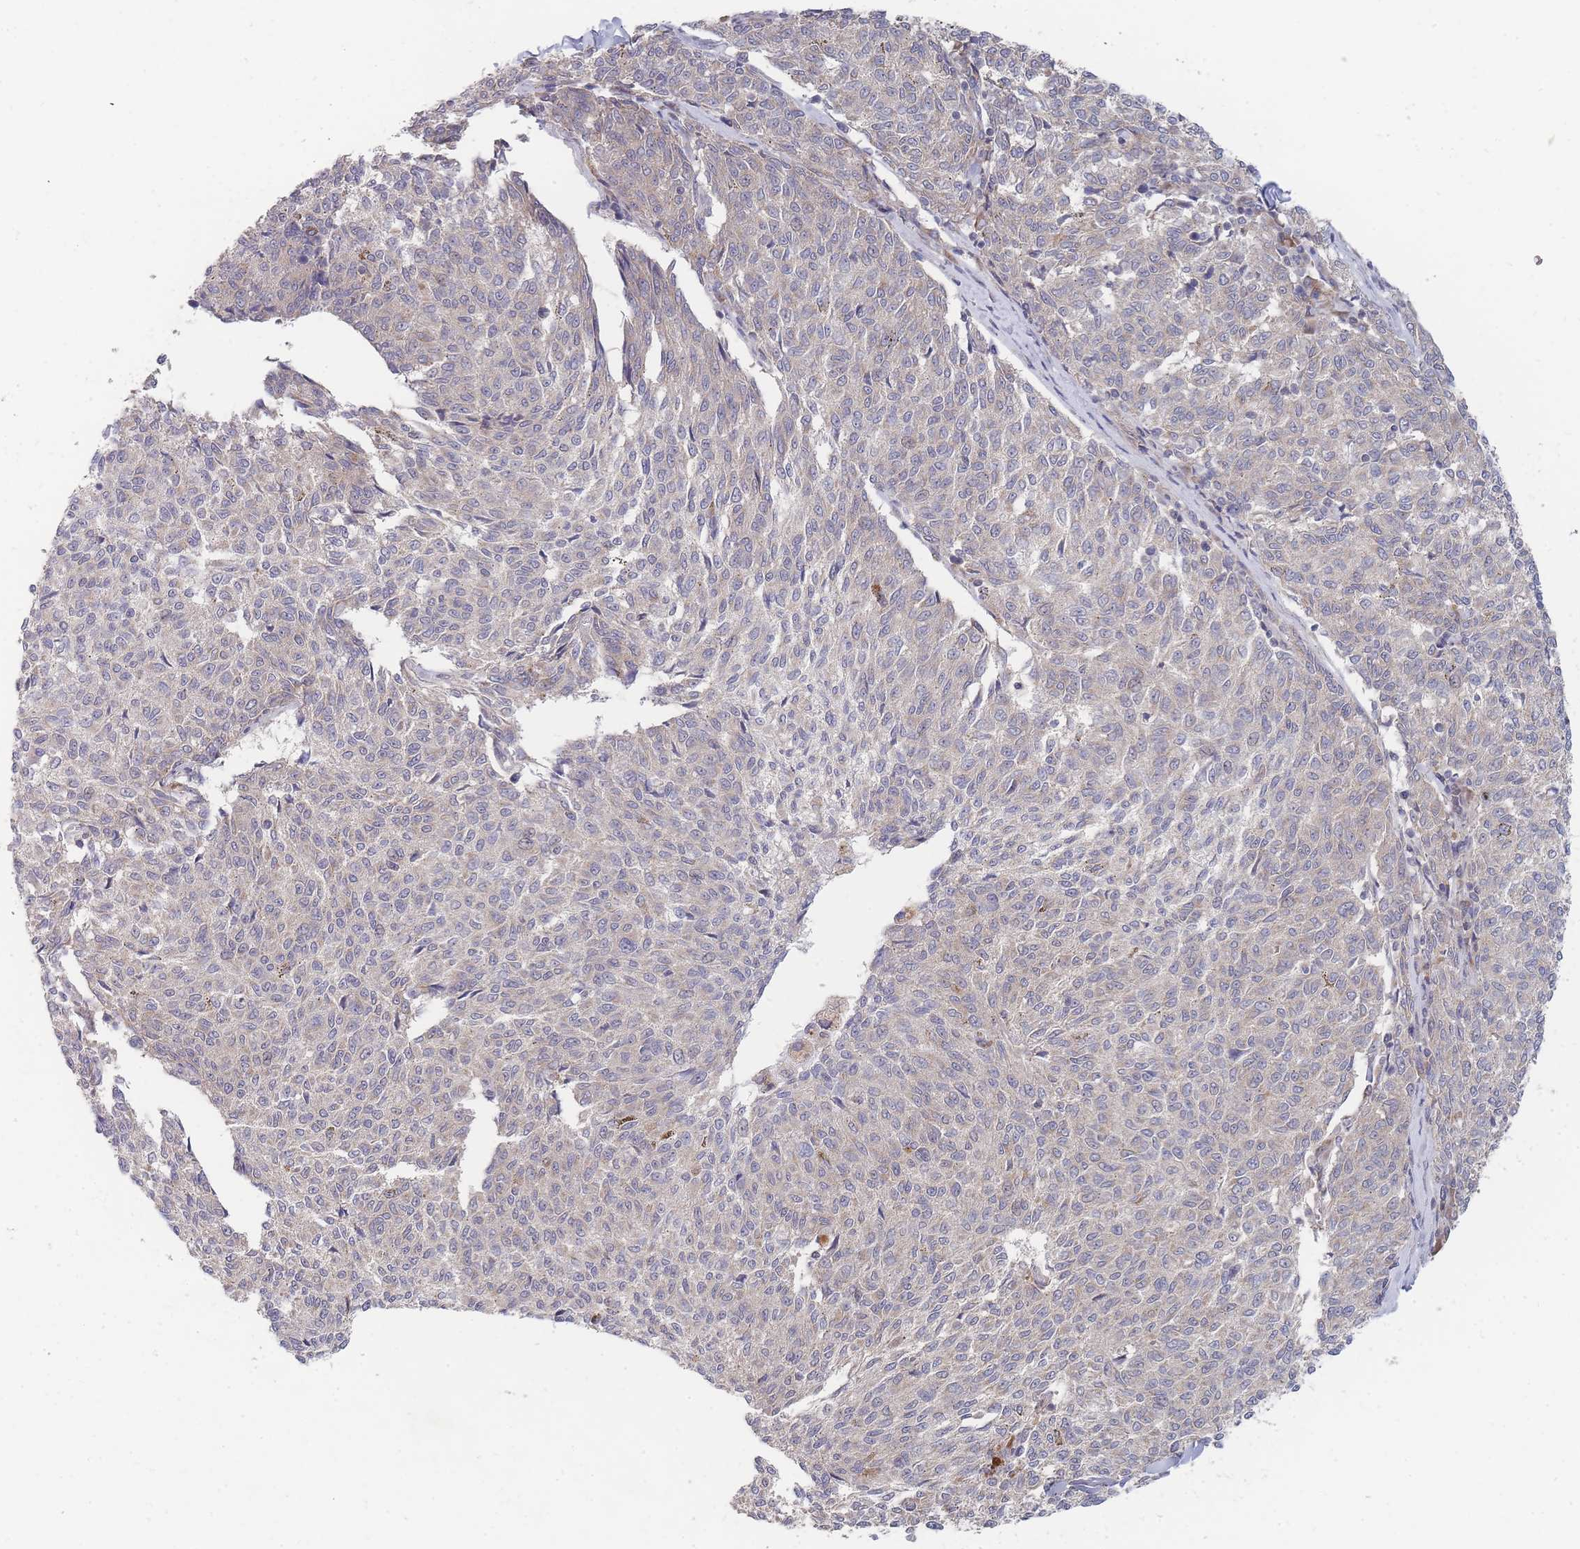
{"staining": {"intensity": "negative", "quantity": "none", "location": "none"}, "tissue": "melanoma", "cell_type": "Tumor cells", "image_type": "cancer", "snomed": [{"axis": "morphology", "description": "Malignant melanoma, NOS"}, {"axis": "topography", "description": "Skin"}], "caption": "A high-resolution micrograph shows immunohistochemistry staining of malignant melanoma, which reveals no significant expression in tumor cells. The staining is performed using DAB brown chromogen with nuclei counter-stained in using hematoxylin.", "gene": "SLC35F5", "patient": {"sex": "female", "age": 72}}